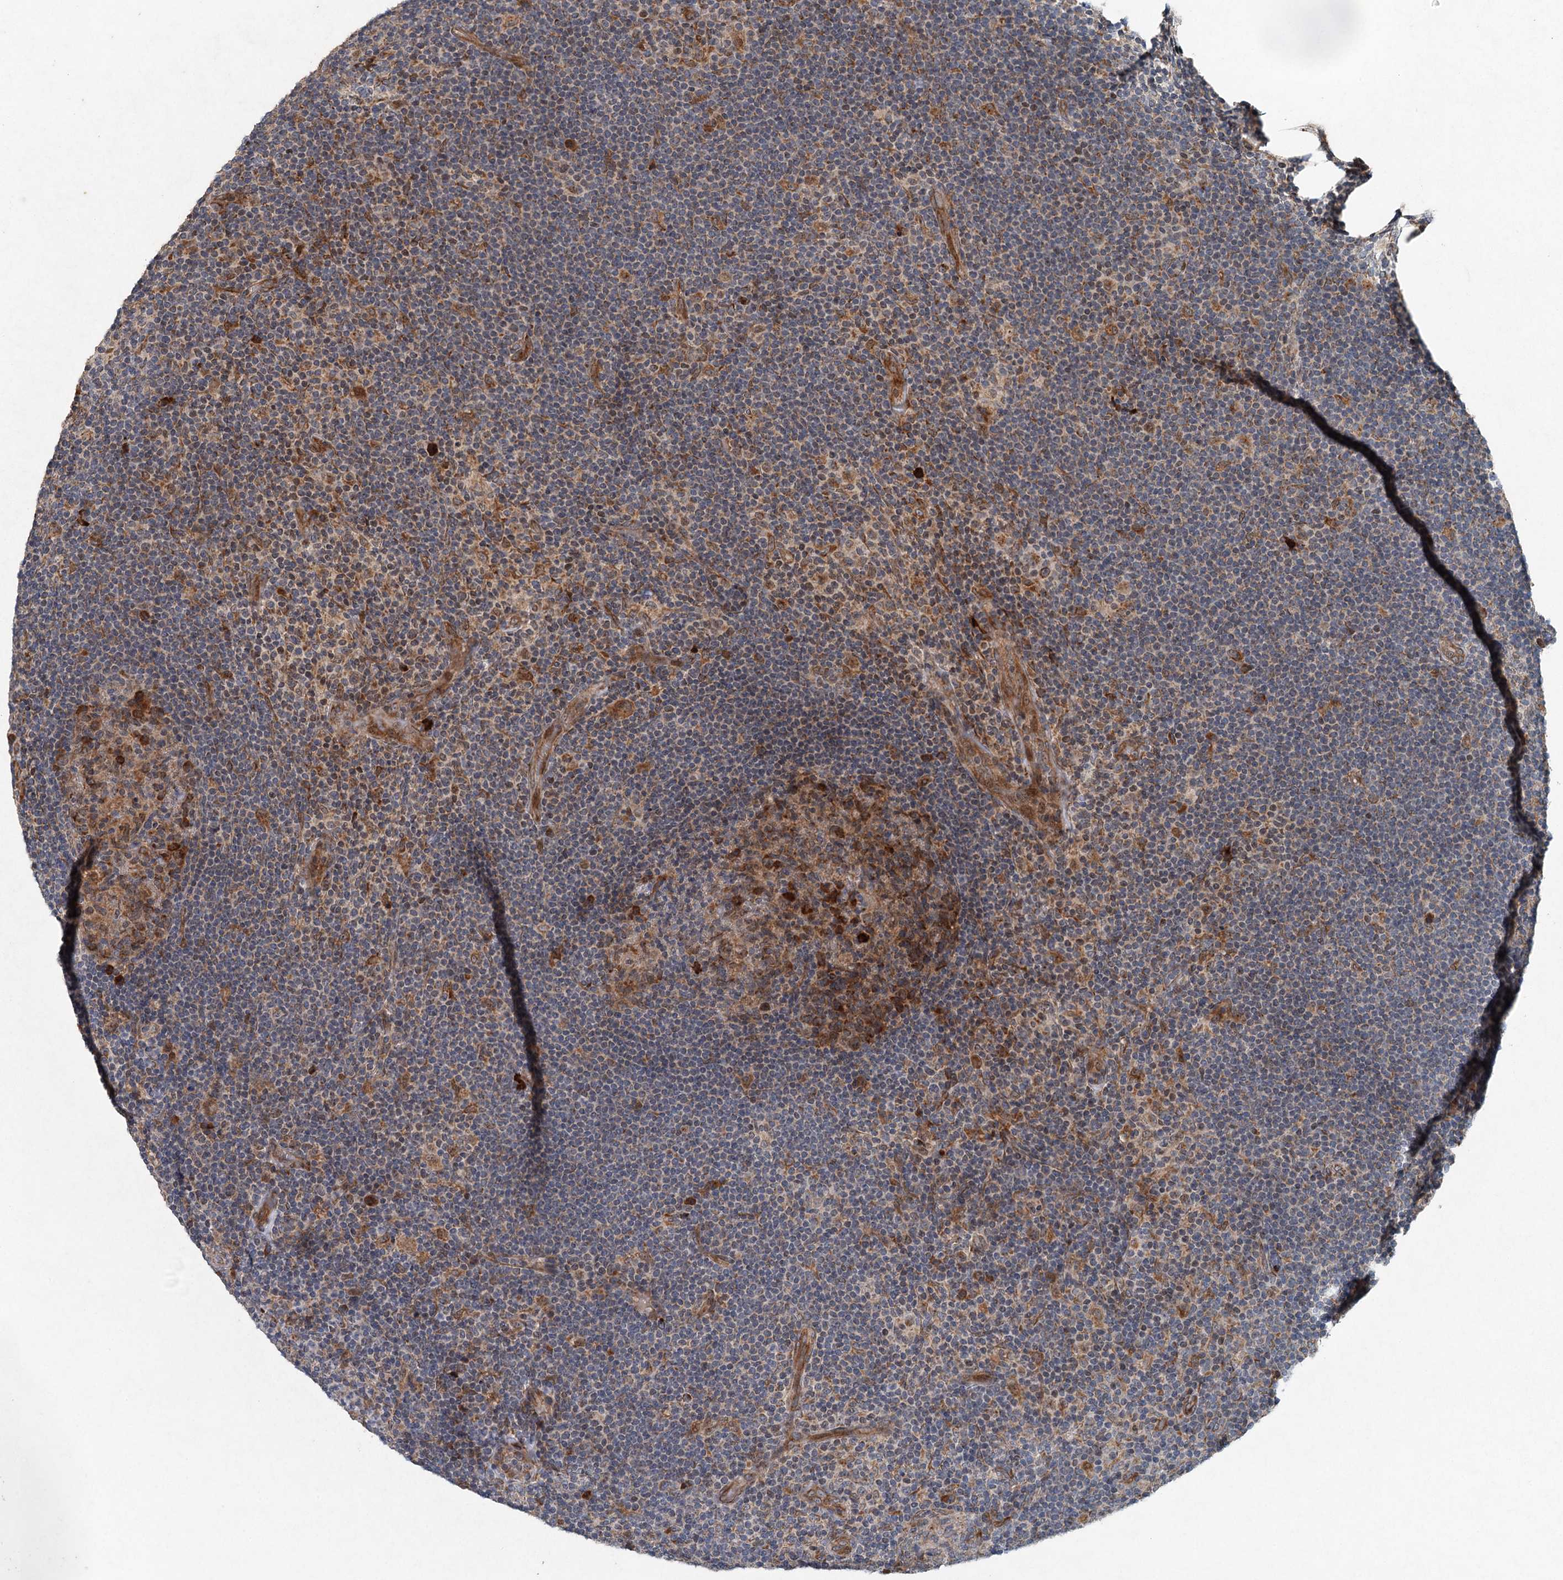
{"staining": {"intensity": "moderate", "quantity": ">75%", "location": "cytoplasmic/membranous"}, "tissue": "lymphoma", "cell_type": "Tumor cells", "image_type": "cancer", "snomed": [{"axis": "morphology", "description": "Hodgkin's disease, NOS"}, {"axis": "topography", "description": "Lymph node"}], "caption": "Lymphoma was stained to show a protein in brown. There is medium levels of moderate cytoplasmic/membranous positivity in approximately >75% of tumor cells.", "gene": "SRPX2", "patient": {"sex": "female", "age": 57}}